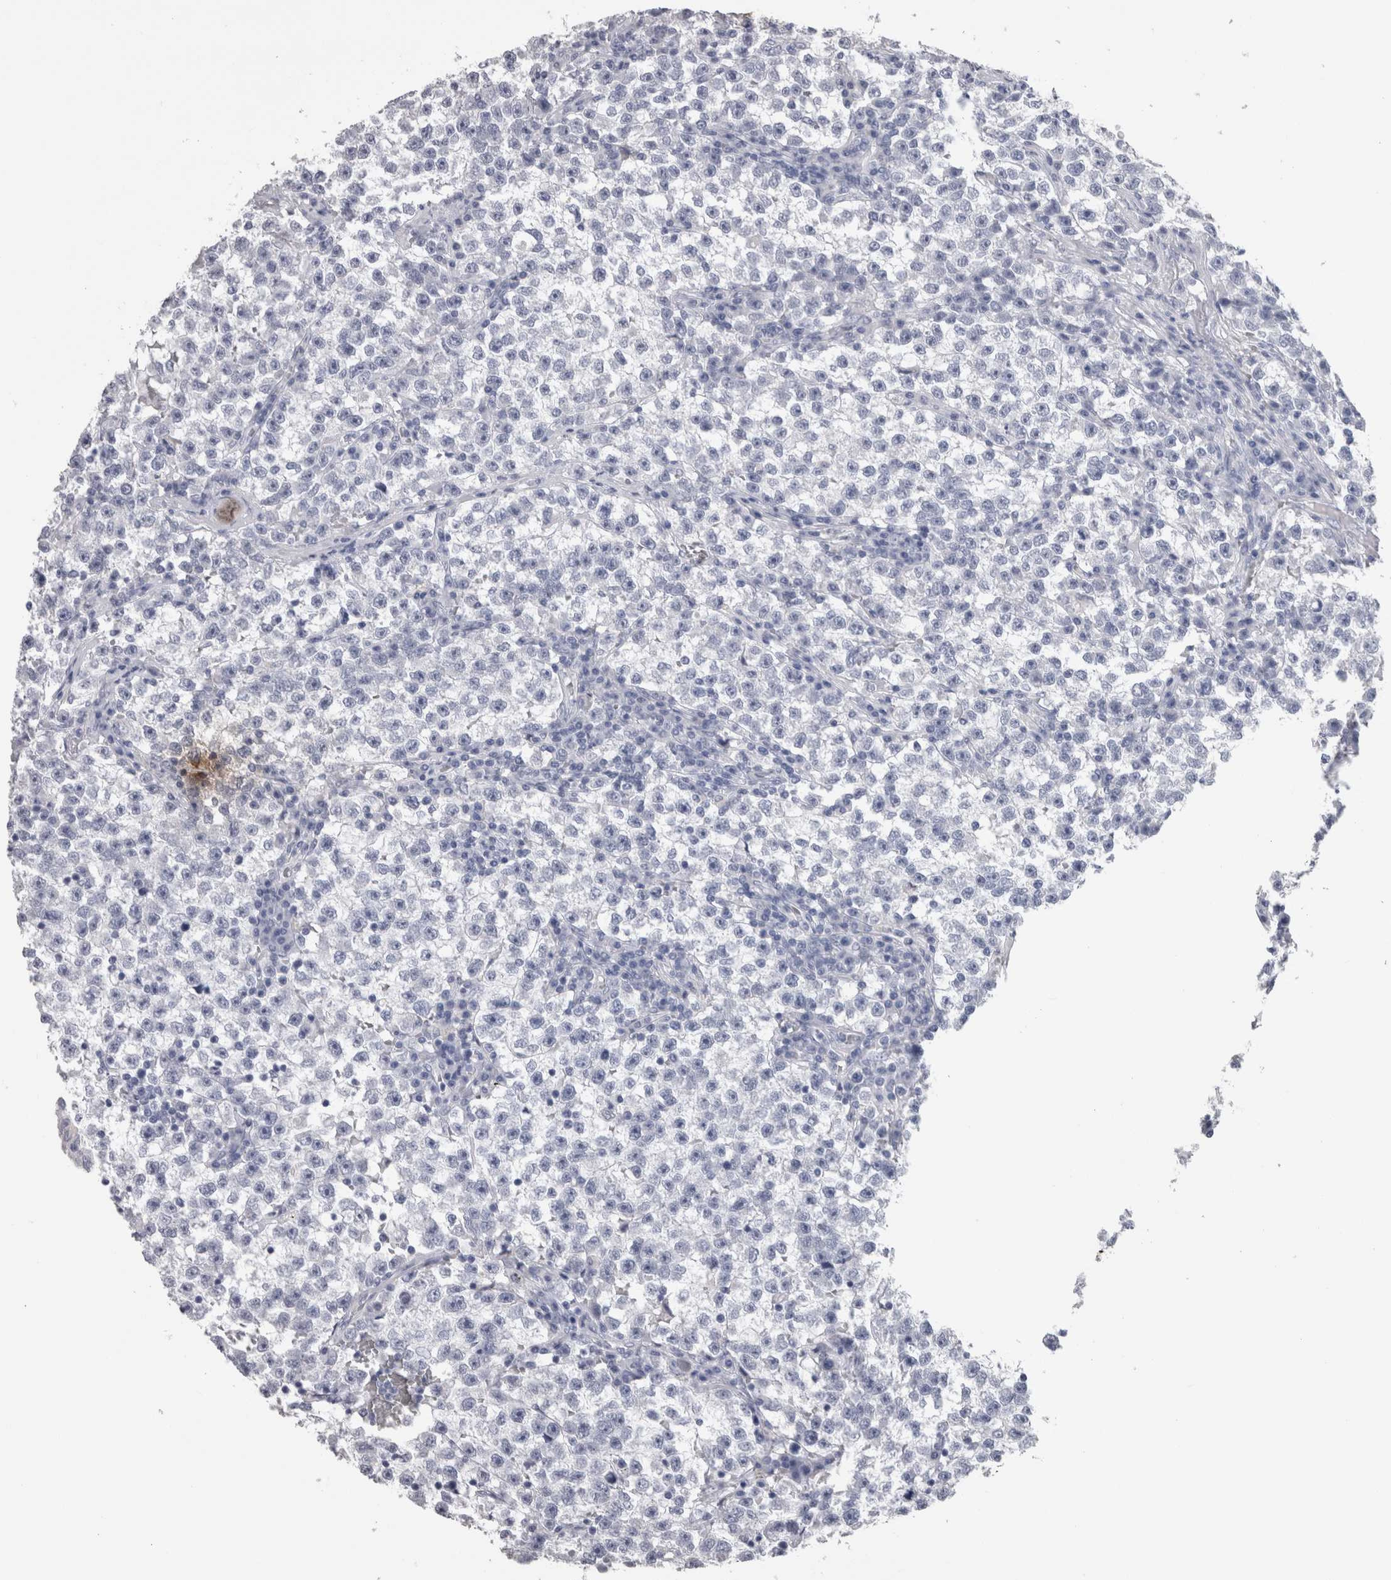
{"staining": {"intensity": "negative", "quantity": "none", "location": "none"}, "tissue": "testis cancer", "cell_type": "Tumor cells", "image_type": "cancer", "snomed": [{"axis": "morphology", "description": "Seminoma, NOS"}, {"axis": "topography", "description": "Testis"}], "caption": "Immunohistochemistry photomicrograph of testis cancer (seminoma) stained for a protein (brown), which shows no positivity in tumor cells.", "gene": "CA8", "patient": {"sex": "male", "age": 22}}